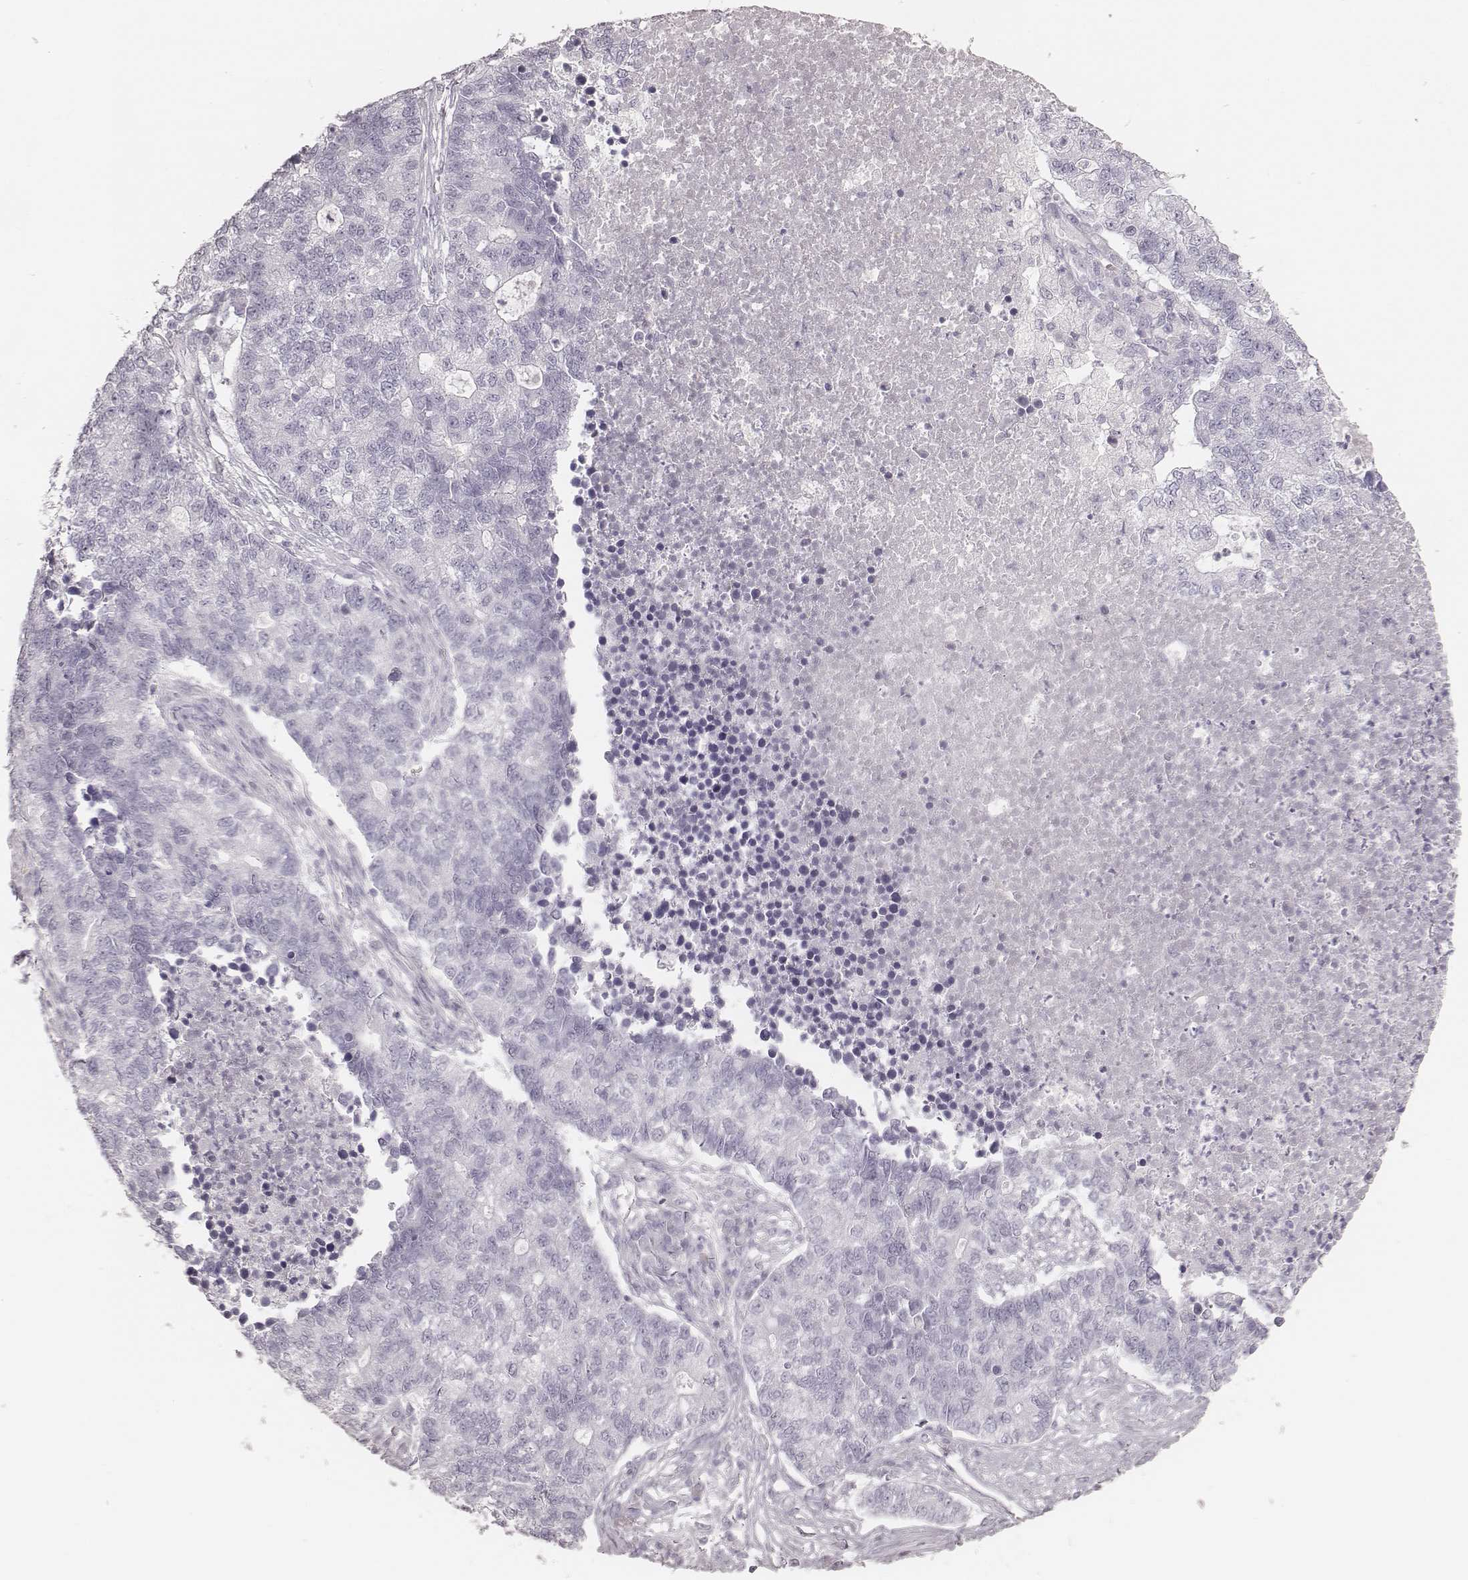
{"staining": {"intensity": "negative", "quantity": "none", "location": "none"}, "tissue": "lung cancer", "cell_type": "Tumor cells", "image_type": "cancer", "snomed": [{"axis": "morphology", "description": "Adenocarcinoma, NOS"}, {"axis": "topography", "description": "Lung"}], "caption": "There is no significant expression in tumor cells of lung adenocarcinoma.", "gene": "KRT82", "patient": {"sex": "male", "age": 57}}